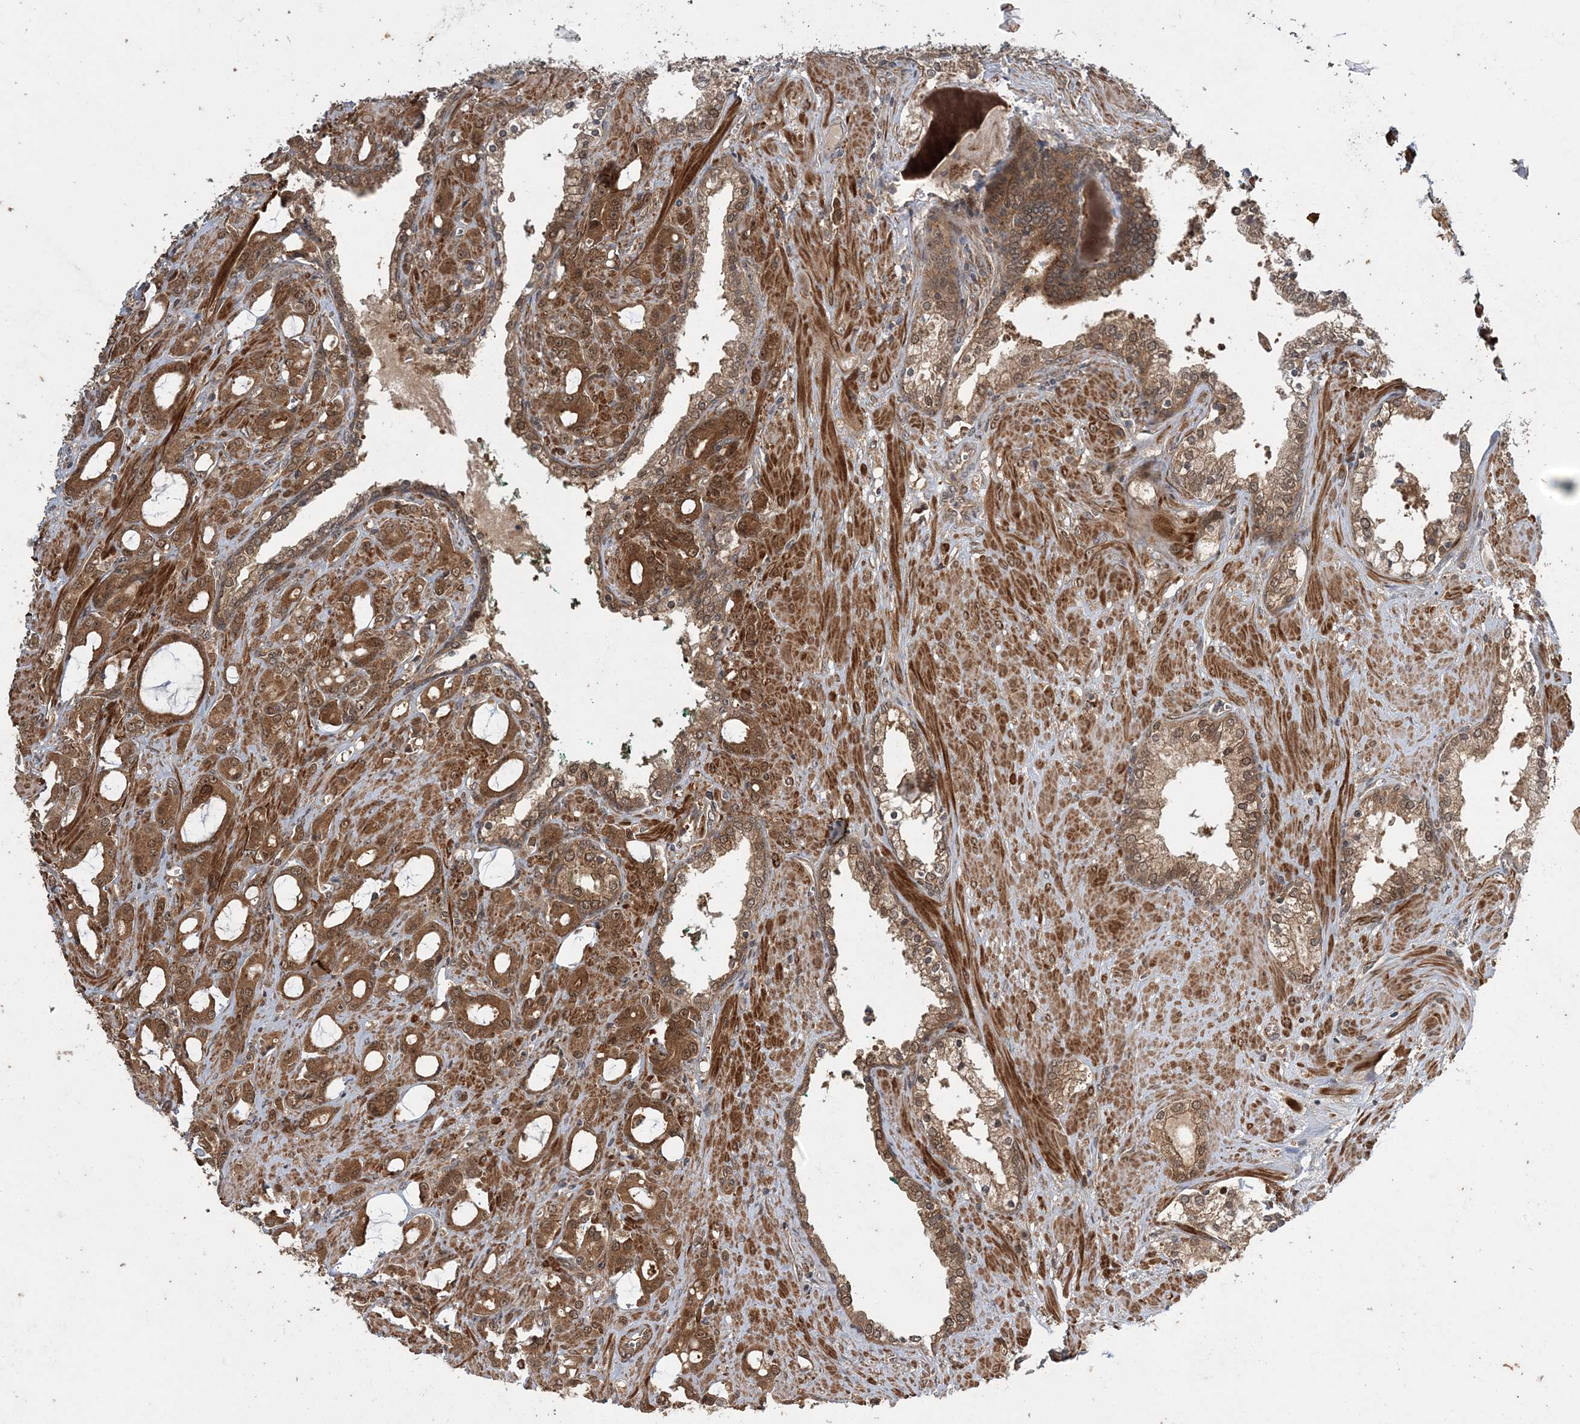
{"staining": {"intensity": "moderate", "quantity": ">75%", "location": "cytoplasmic/membranous,nuclear"}, "tissue": "prostate cancer", "cell_type": "Tumor cells", "image_type": "cancer", "snomed": [{"axis": "morphology", "description": "Adenocarcinoma, High grade"}, {"axis": "topography", "description": "Prostate"}], "caption": "This is an image of IHC staining of adenocarcinoma (high-grade) (prostate), which shows moderate expression in the cytoplasmic/membranous and nuclear of tumor cells.", "gene": "UBTD2", "patient": {"sex": "male", "age": 72}}